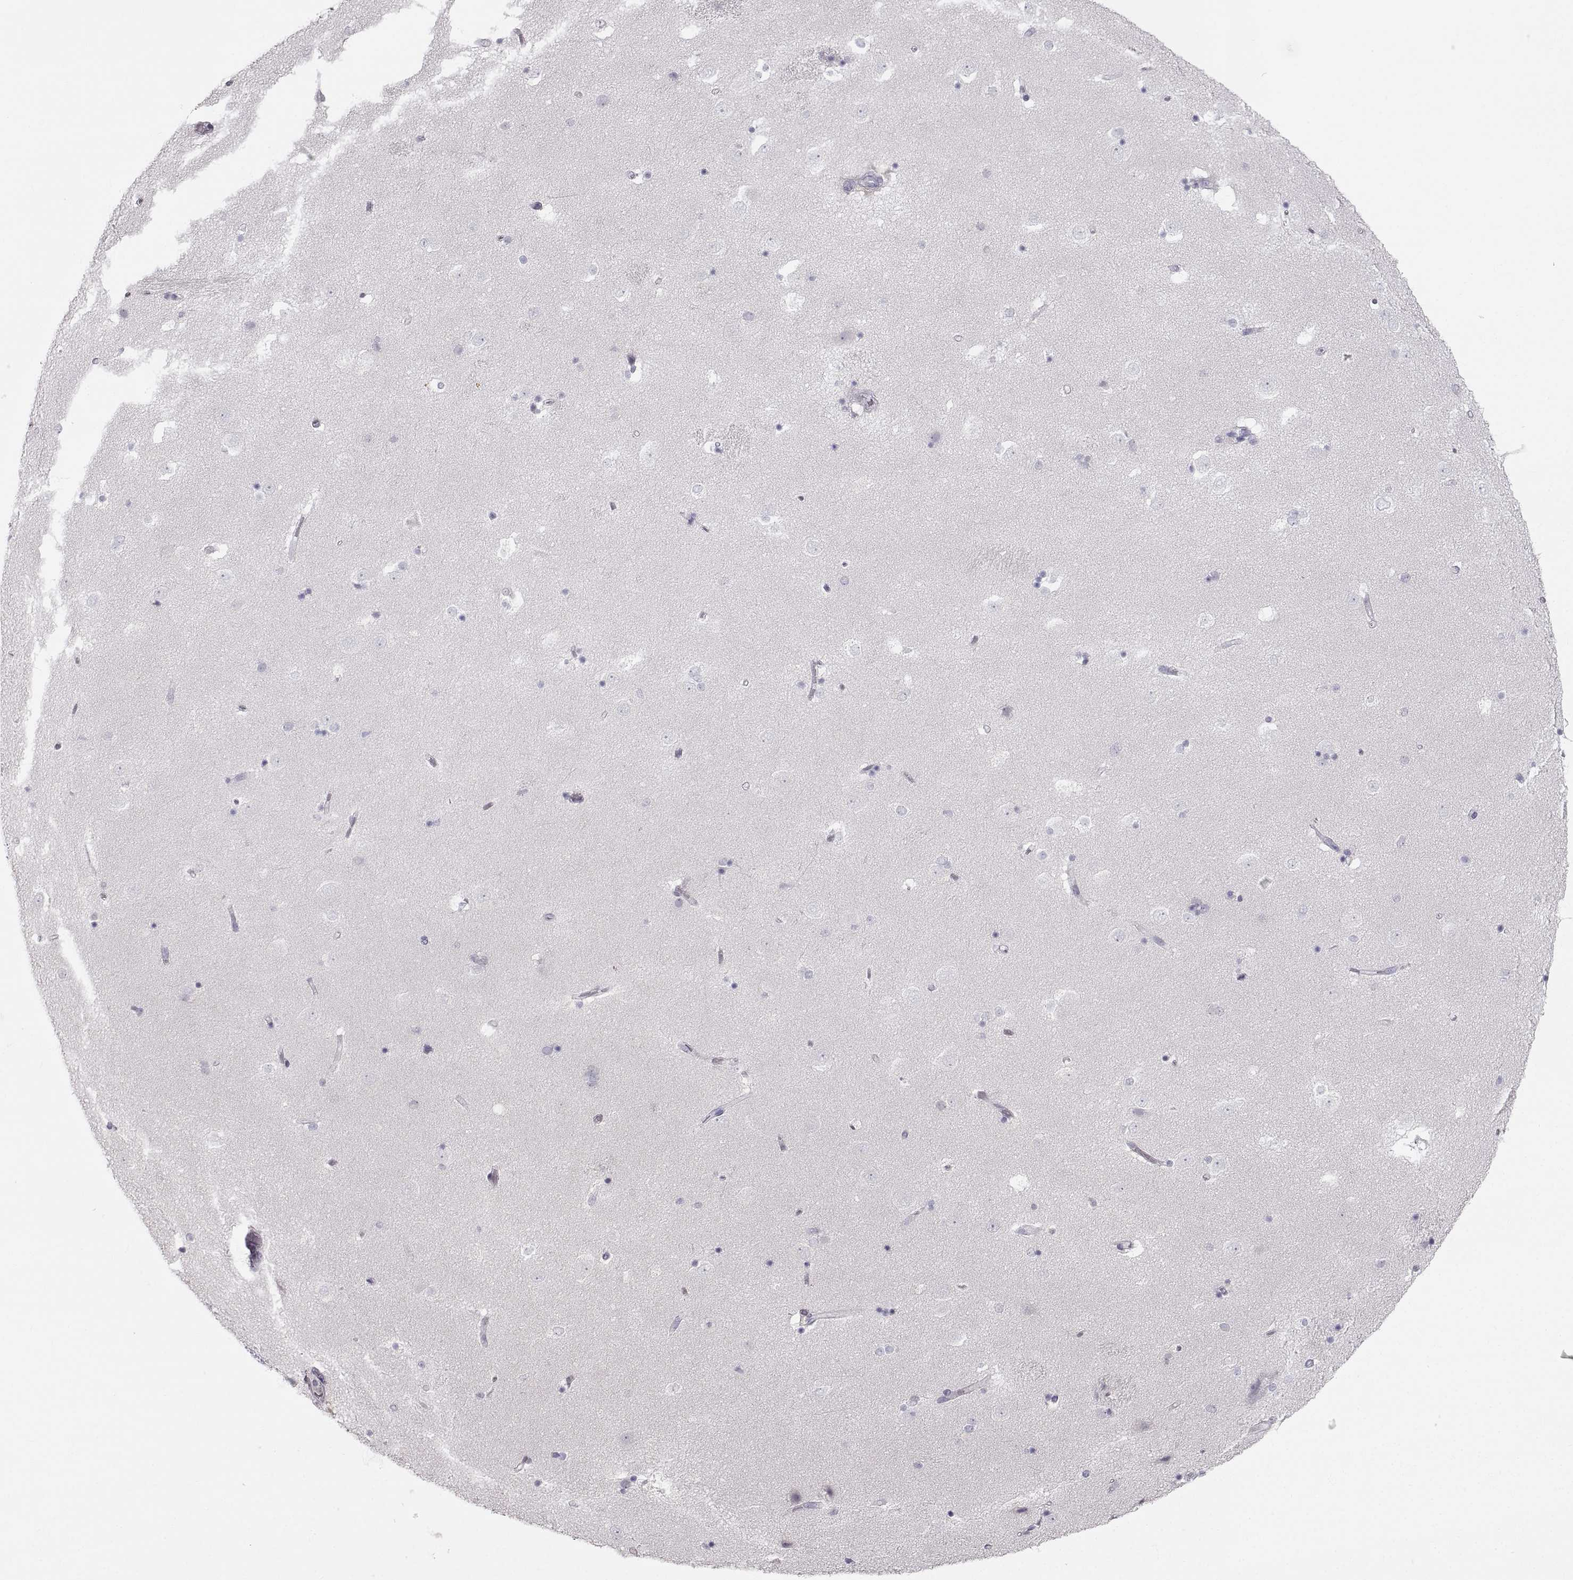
{"staining": {"intensity": "negative", "quantity": "none", "location": "none"}, "tissue": "caudate", "cell_type": "Glial cells", "image_type": "normal", "snomed": [{"axis": "morphology", "description": "Normal tissue, NOS"}, {"axis": "topography", "description": "Lateral ventricle wall"}], "caption": "Protein analysis of unremarkable caudate displays no significant expression in glial cells. (Brightfield microscopy of DAB (3,3'-diaminobenzidine) immunohistochemistry at high magnification).", "gene": "ZNF185", "patient": {"sex": "male", "age": 51}}